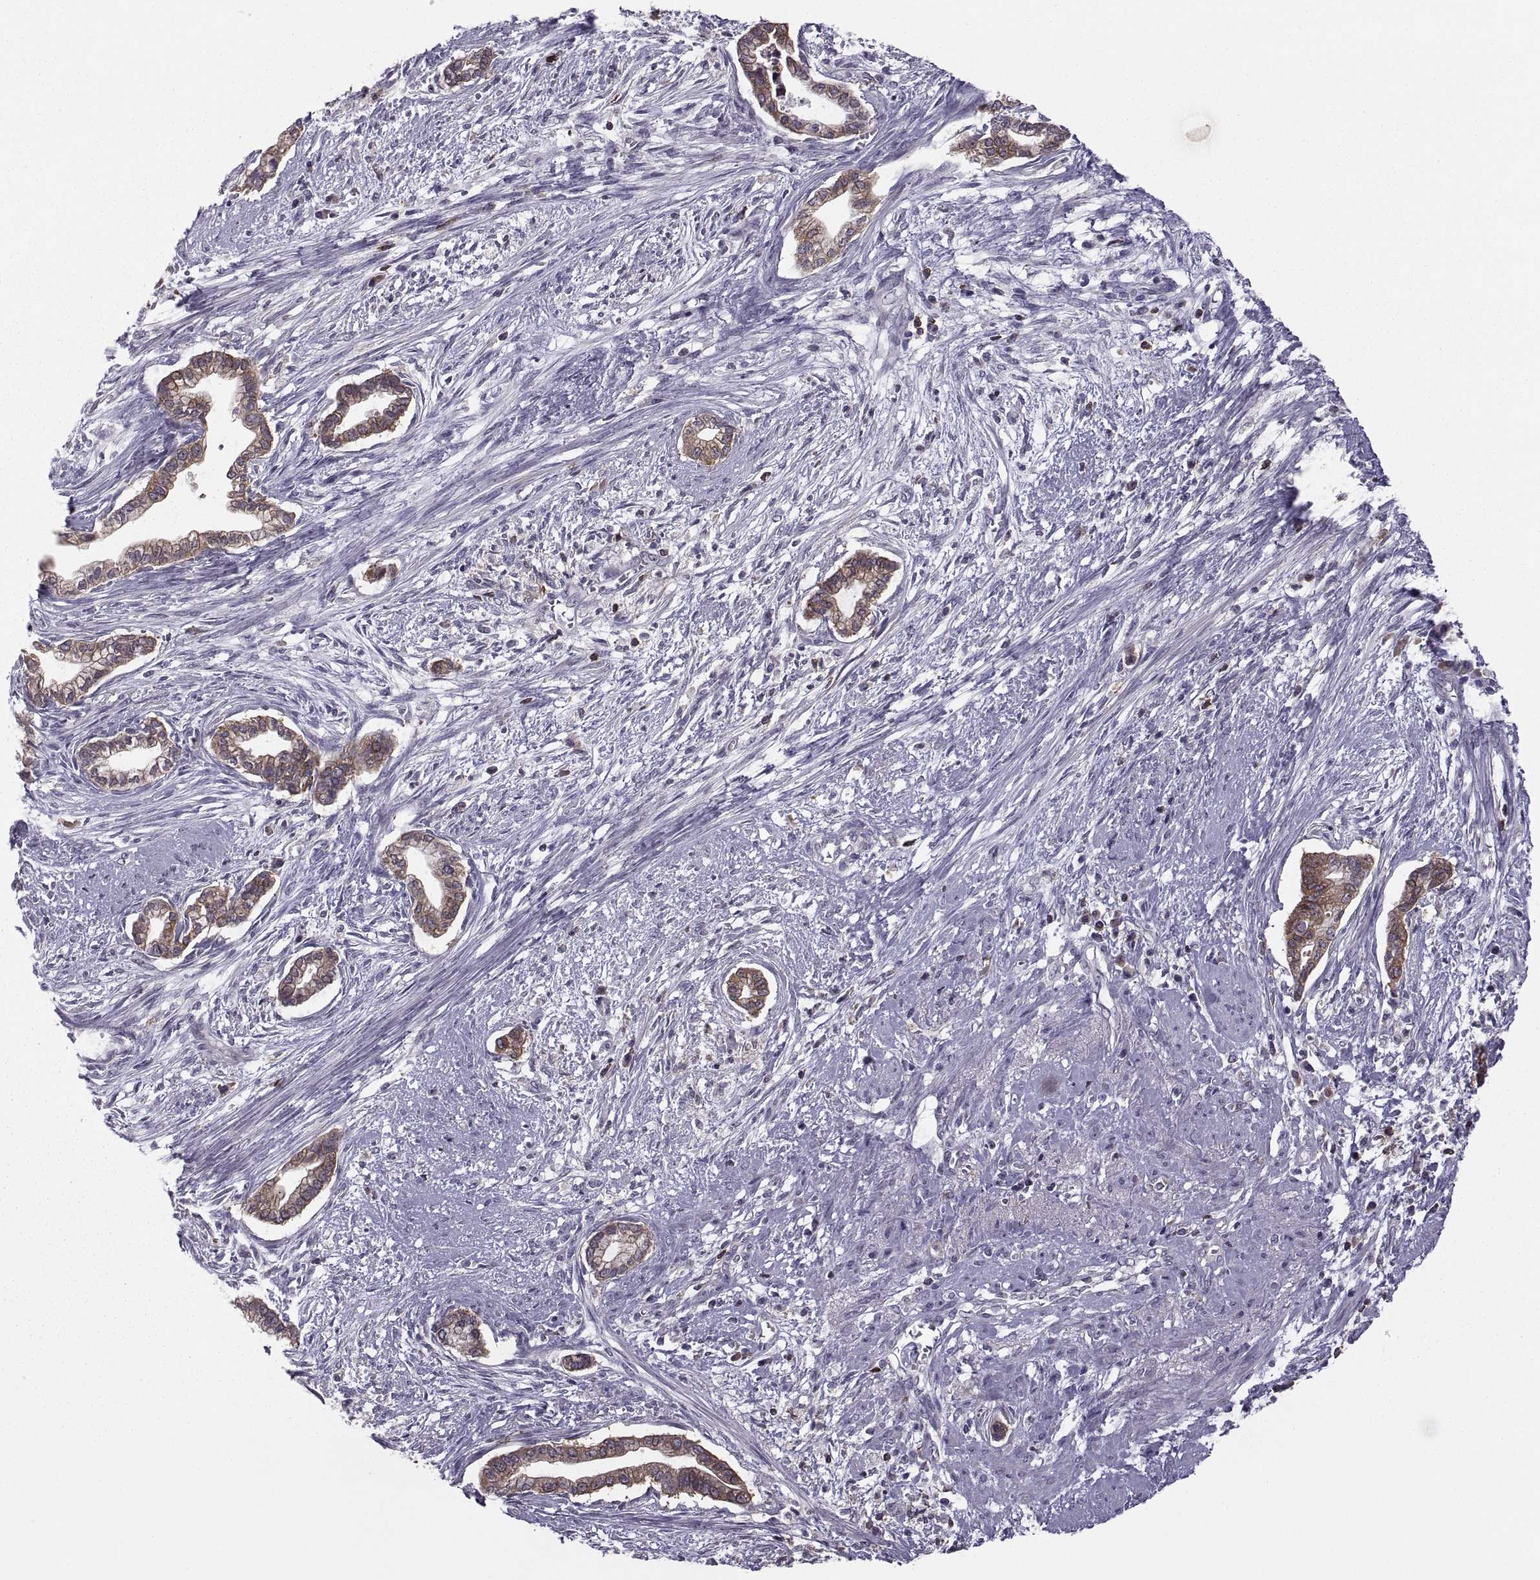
{"staining": {"intensity": "strong", "quantity": "<25%", "location": "cytoplasmic/membranous"}, "tissue": "cervical cancer", "cell_type": "Tumor cells", "image_type": "cancer", "snomed": [{"axis": "morphology", "description": "Adenocarcinoma, NOS"}, {"axis": "topography", "description": "Cervix"}], "caption": "Approximately <25% of tumor cells in human adenocarcinoma (cervical) show strong cytoplasmic/membranous protein positivity as visualized by brown immunohistochemical staining.", "gene": "EZR", "patient": {"sex": "female", "age": 62}}